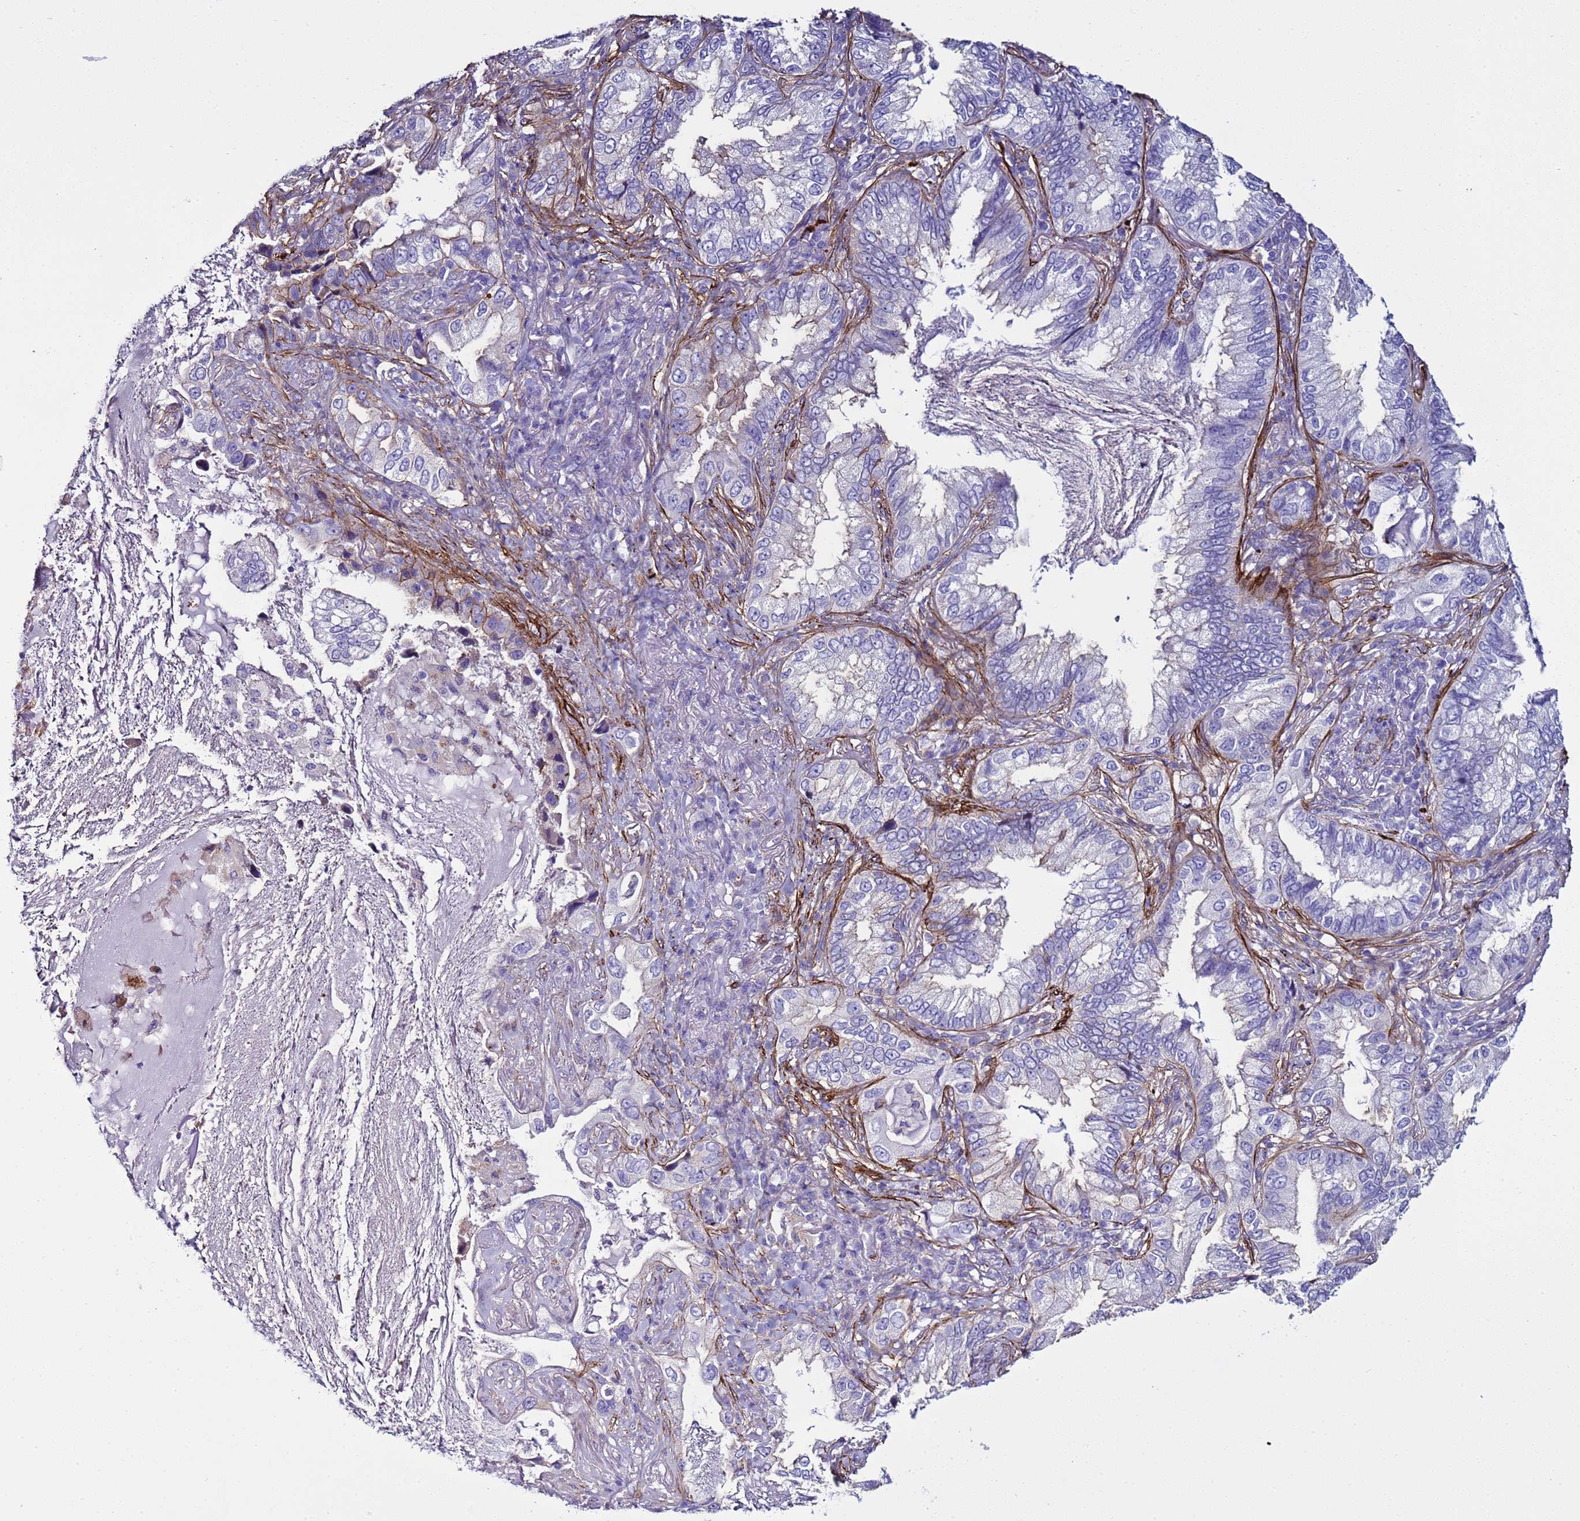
{"staining": {"intensity": "negative", "quantity": "none", "location": "none"}, "tissue": "lung cancer", "cell_type": "Tumor cells", "image_type": "cancer", "snomed": [{"axis": "morphology", "description": "Adenocarcinoma, NOS"}, {"axis": "topography", "description": "Lung"}], "caption": "Tumor cells show no significant protein expression in adenocarcinoma (lung).", "gene": "RABL2B", "patient": {"sex": "female", "age": 69}}